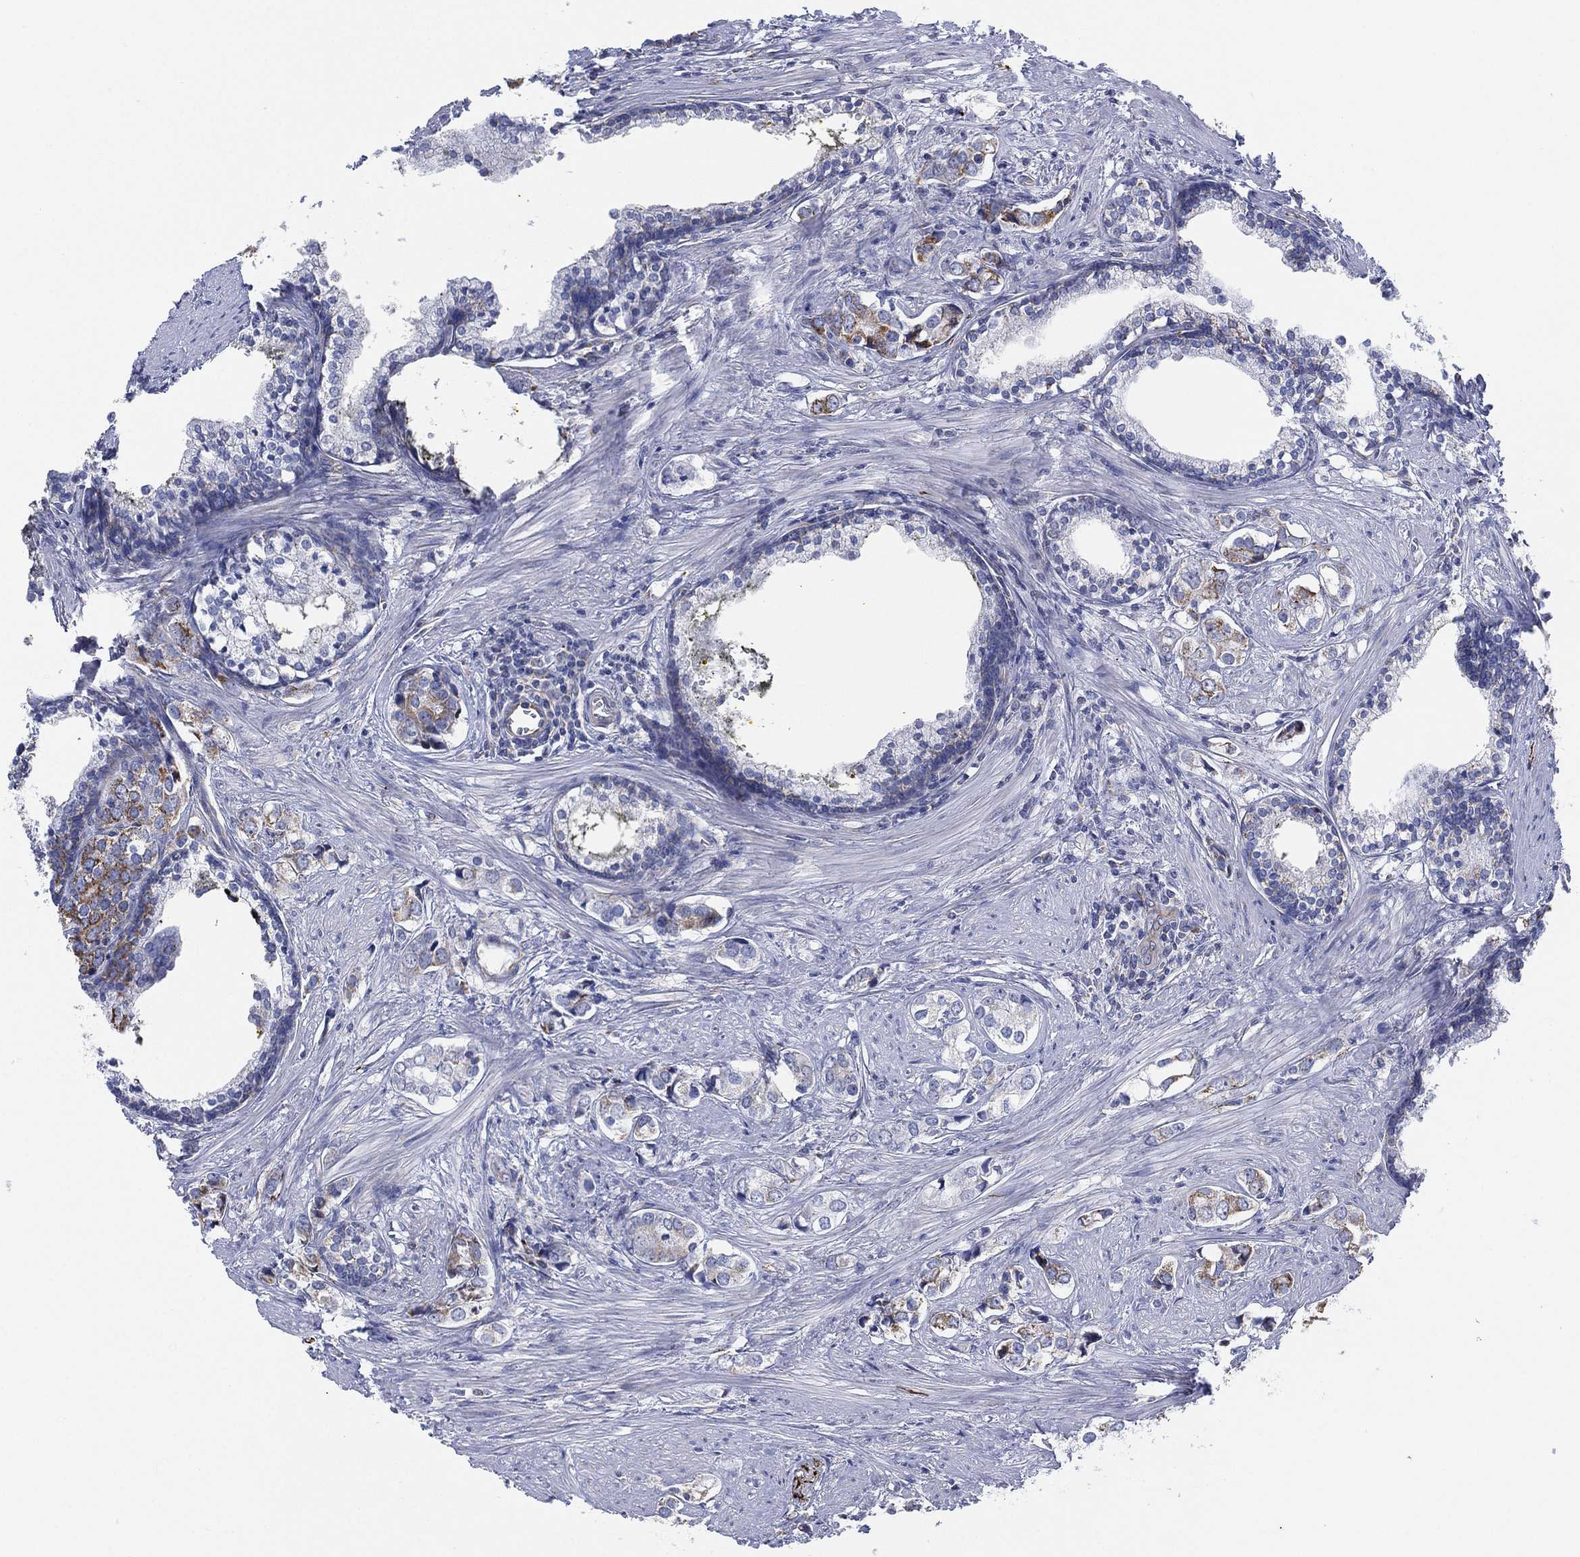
{"staining": {"intensity": "moderate", "quantity": "<25%", "location": "cytoplasmic/membranous"}, "tissue": "prostate cancer", "cell_type": "Tumor cells", "image_type": "cancer", "snomed": [{"axis": "morphology", "description": "Adenocarcinoma, NOS"}, {"axis": "topography", "description": "Prostate and seminal vesicle, NOS"}], "caption": "The immunohistochemical stain labels moderate cytoplasmic/membranous staining in tumor cells of adenocarcinoma (prostate) tissue.", "gene": "INA", "patient": {"sex": "male", "age": 63}}